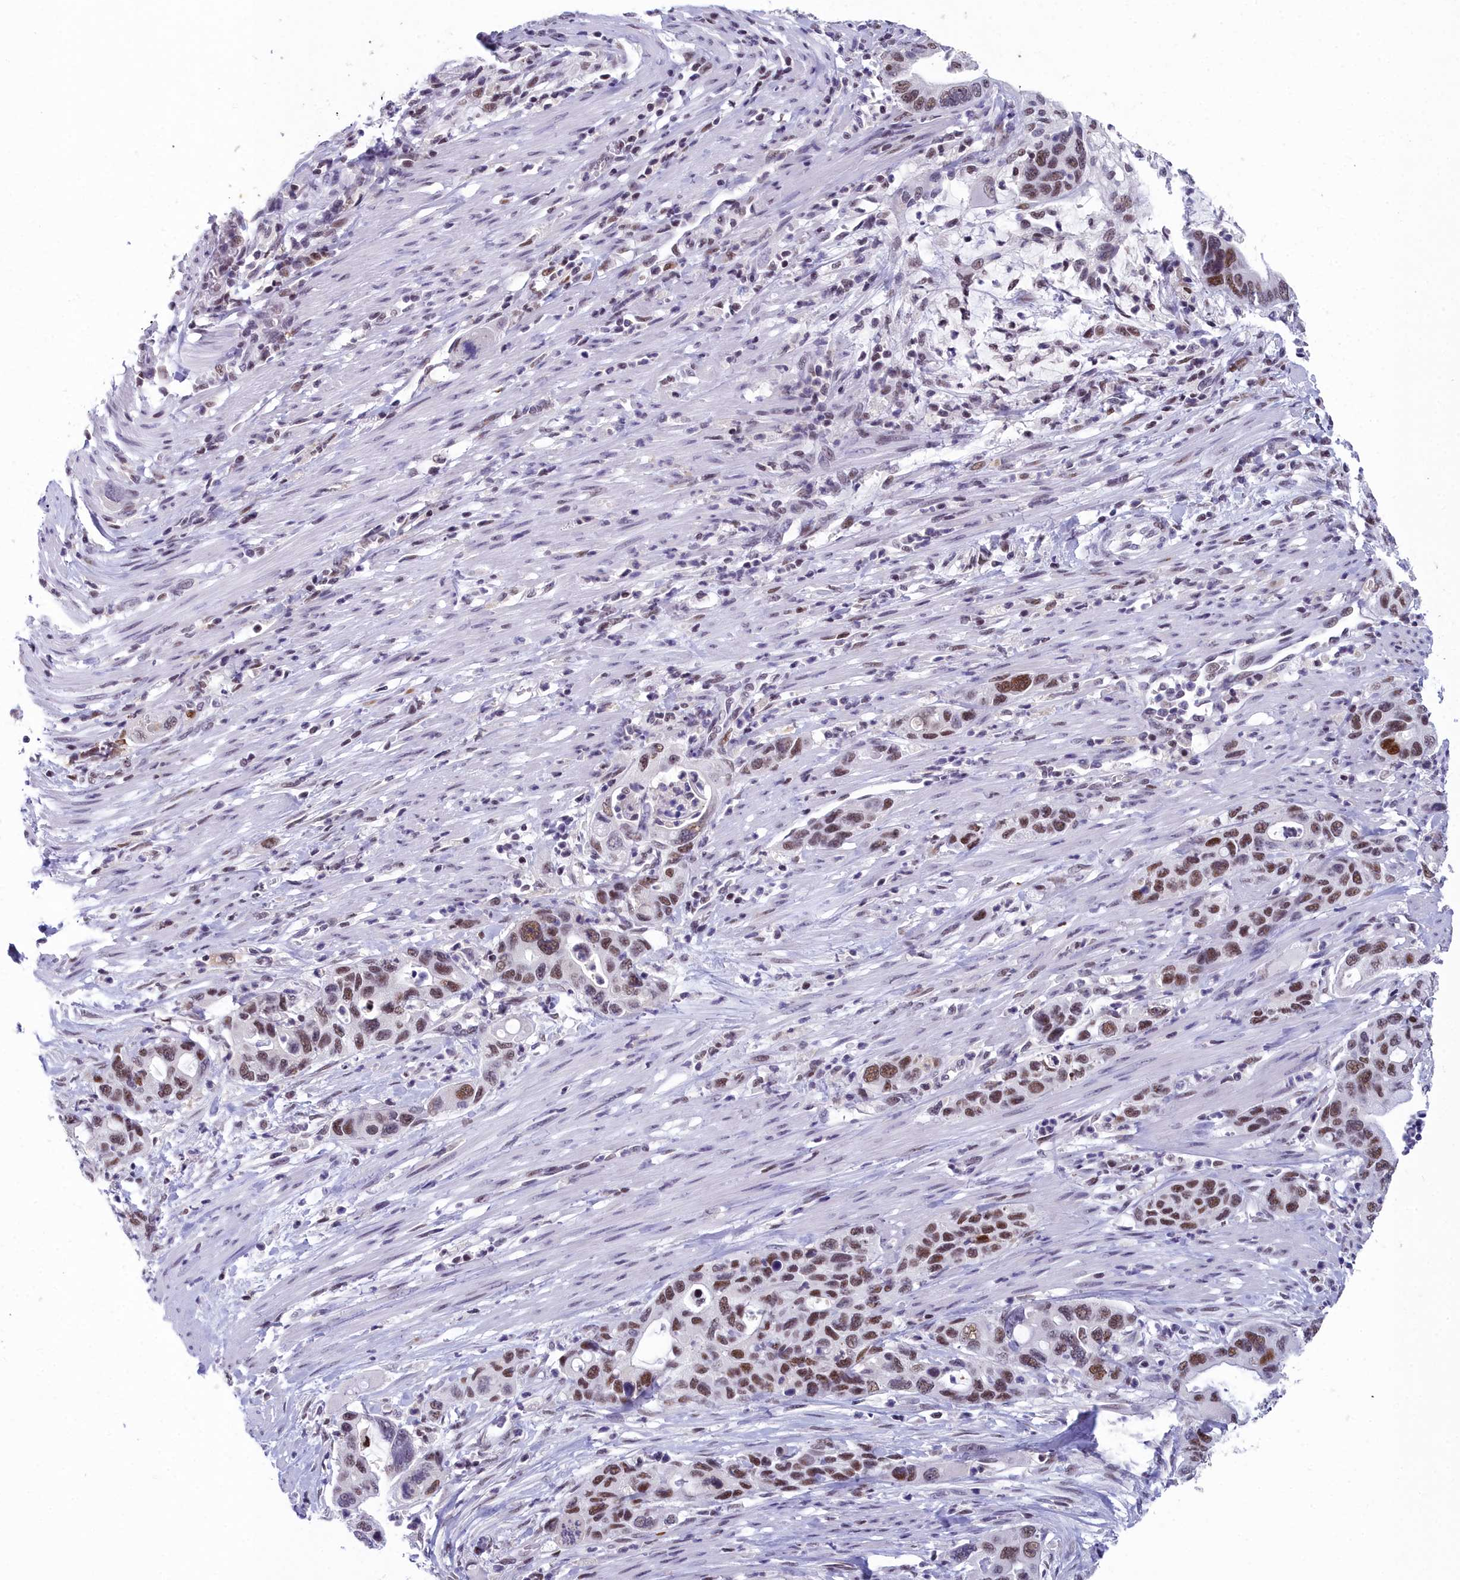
{"staining": {"intensity": "moderate", "quantity": ">75%", "location": "nuclear"}, "tissue": "pancreatic cancer", "cell_type": "Tumor cells", "image_type": "cancer", "snomed": [{"axis": "morphology", "description": "Adenocarcinoma, NOS"}, {"axis": "topography", "description": "Pancreas"}], "caption": "Immunohistochemistry (IHC) photomicrograph of neoplastic tissue: pancreatic cancer stained using IHC reveals medium levels of moderate protein expression localized specifically in the nuclear of tumor cells, appearing as a nuclear brown color.", "gene": "CCDC97", "patient": {"sex": "female", "age": 71}}